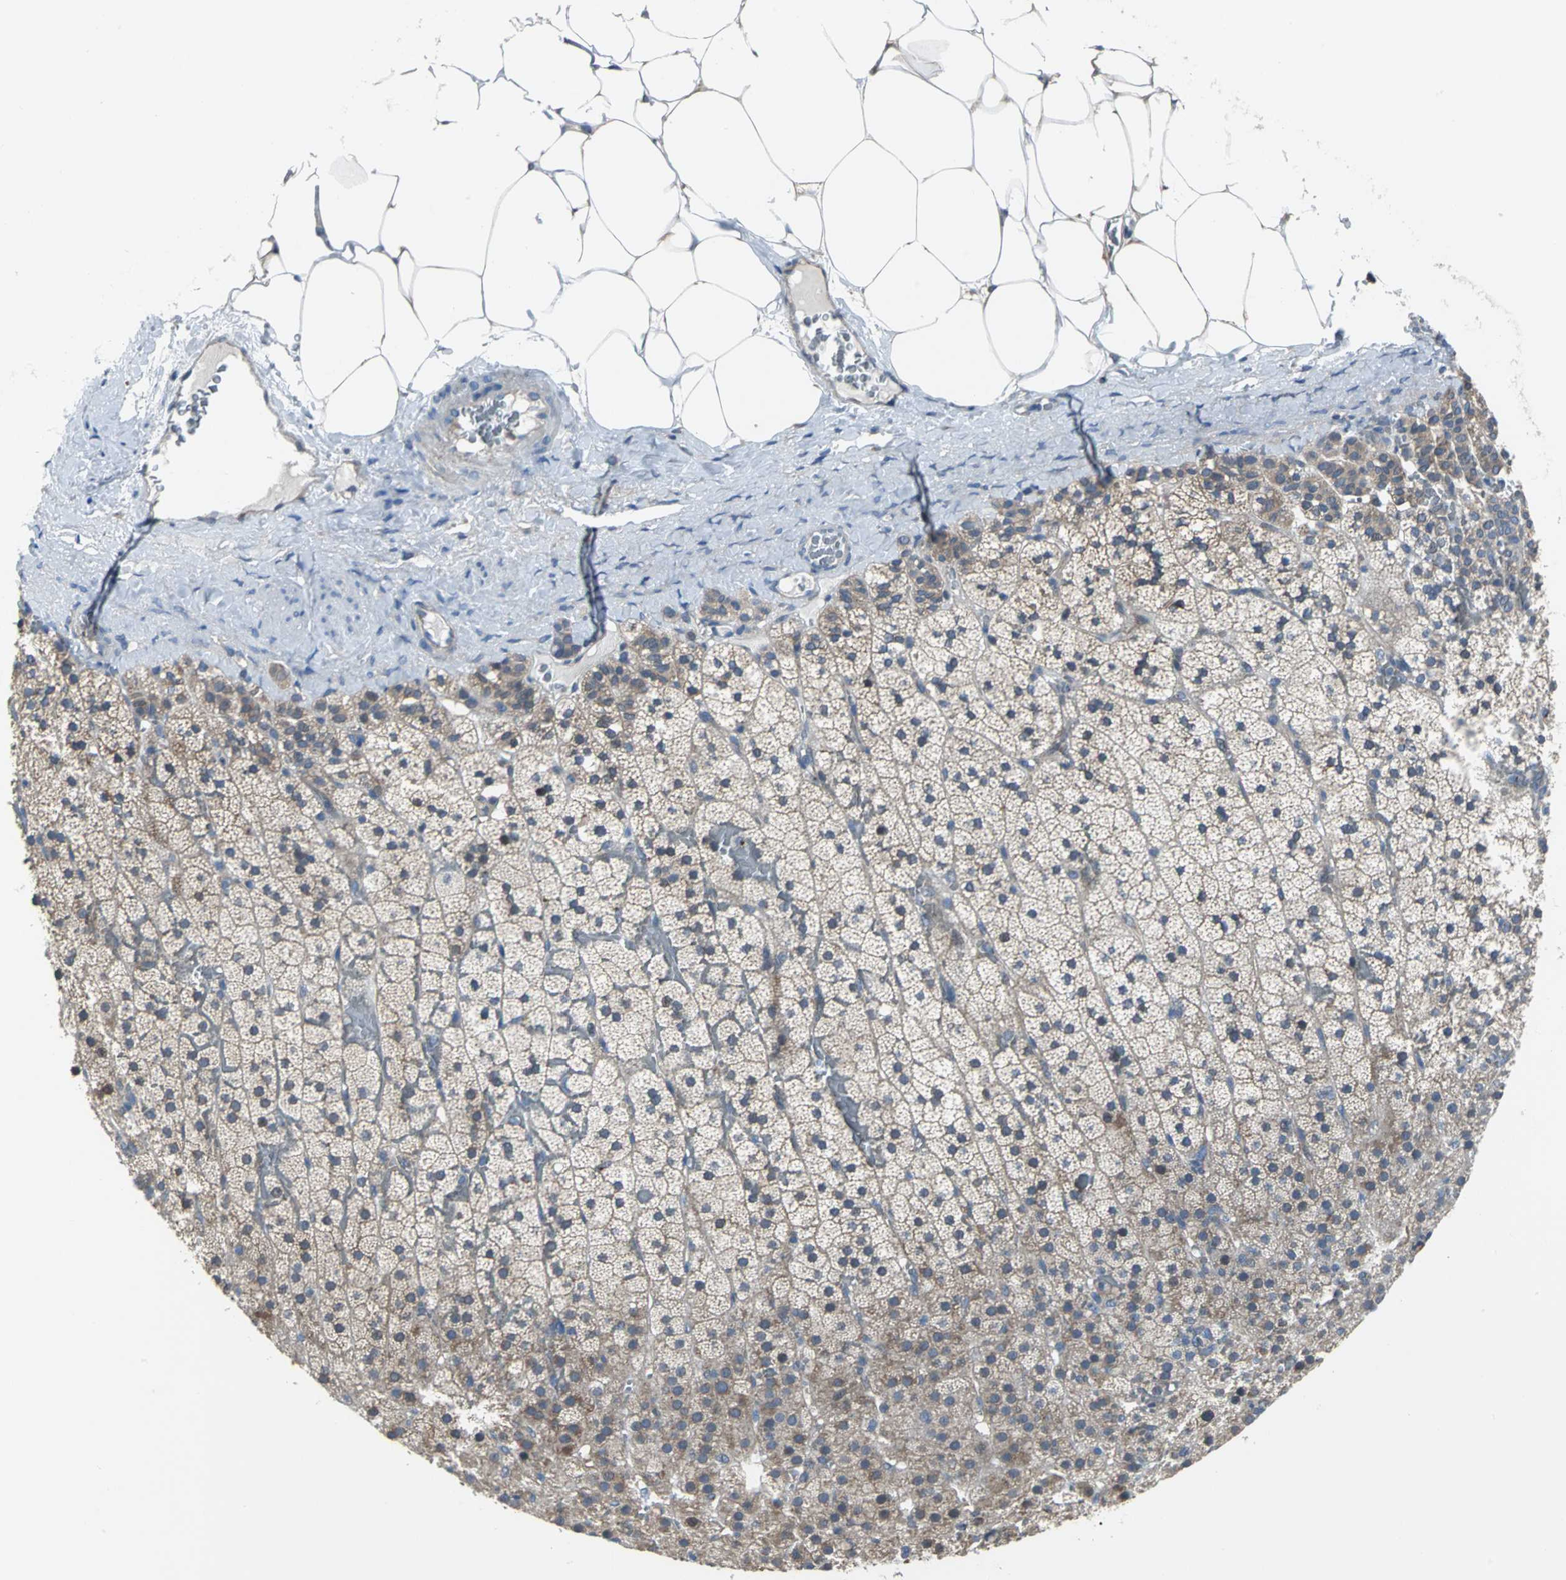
{"staining": {"intensity": "moderate", "quantity": "25%-75%", "location": "cytoplasmic/membranous"}, "tissue": "adrenal gland", "cell_type": "Glandular cells", "image_type": "normal", "snomed": [{"axis": "morphology", "description": "Normal tissue, NOS"}, {"axis": "topography", "description": "Adrenal gland"}], "caption": "Immunohistochemical staining of normal human adrenal gland demonstrates medium levels of moderate cytoplasmic/membranous staining in approximately 25%-75% of glandular cells.", "gene": "EIF5A", "patient": {"sex": "male", "age": 35}}